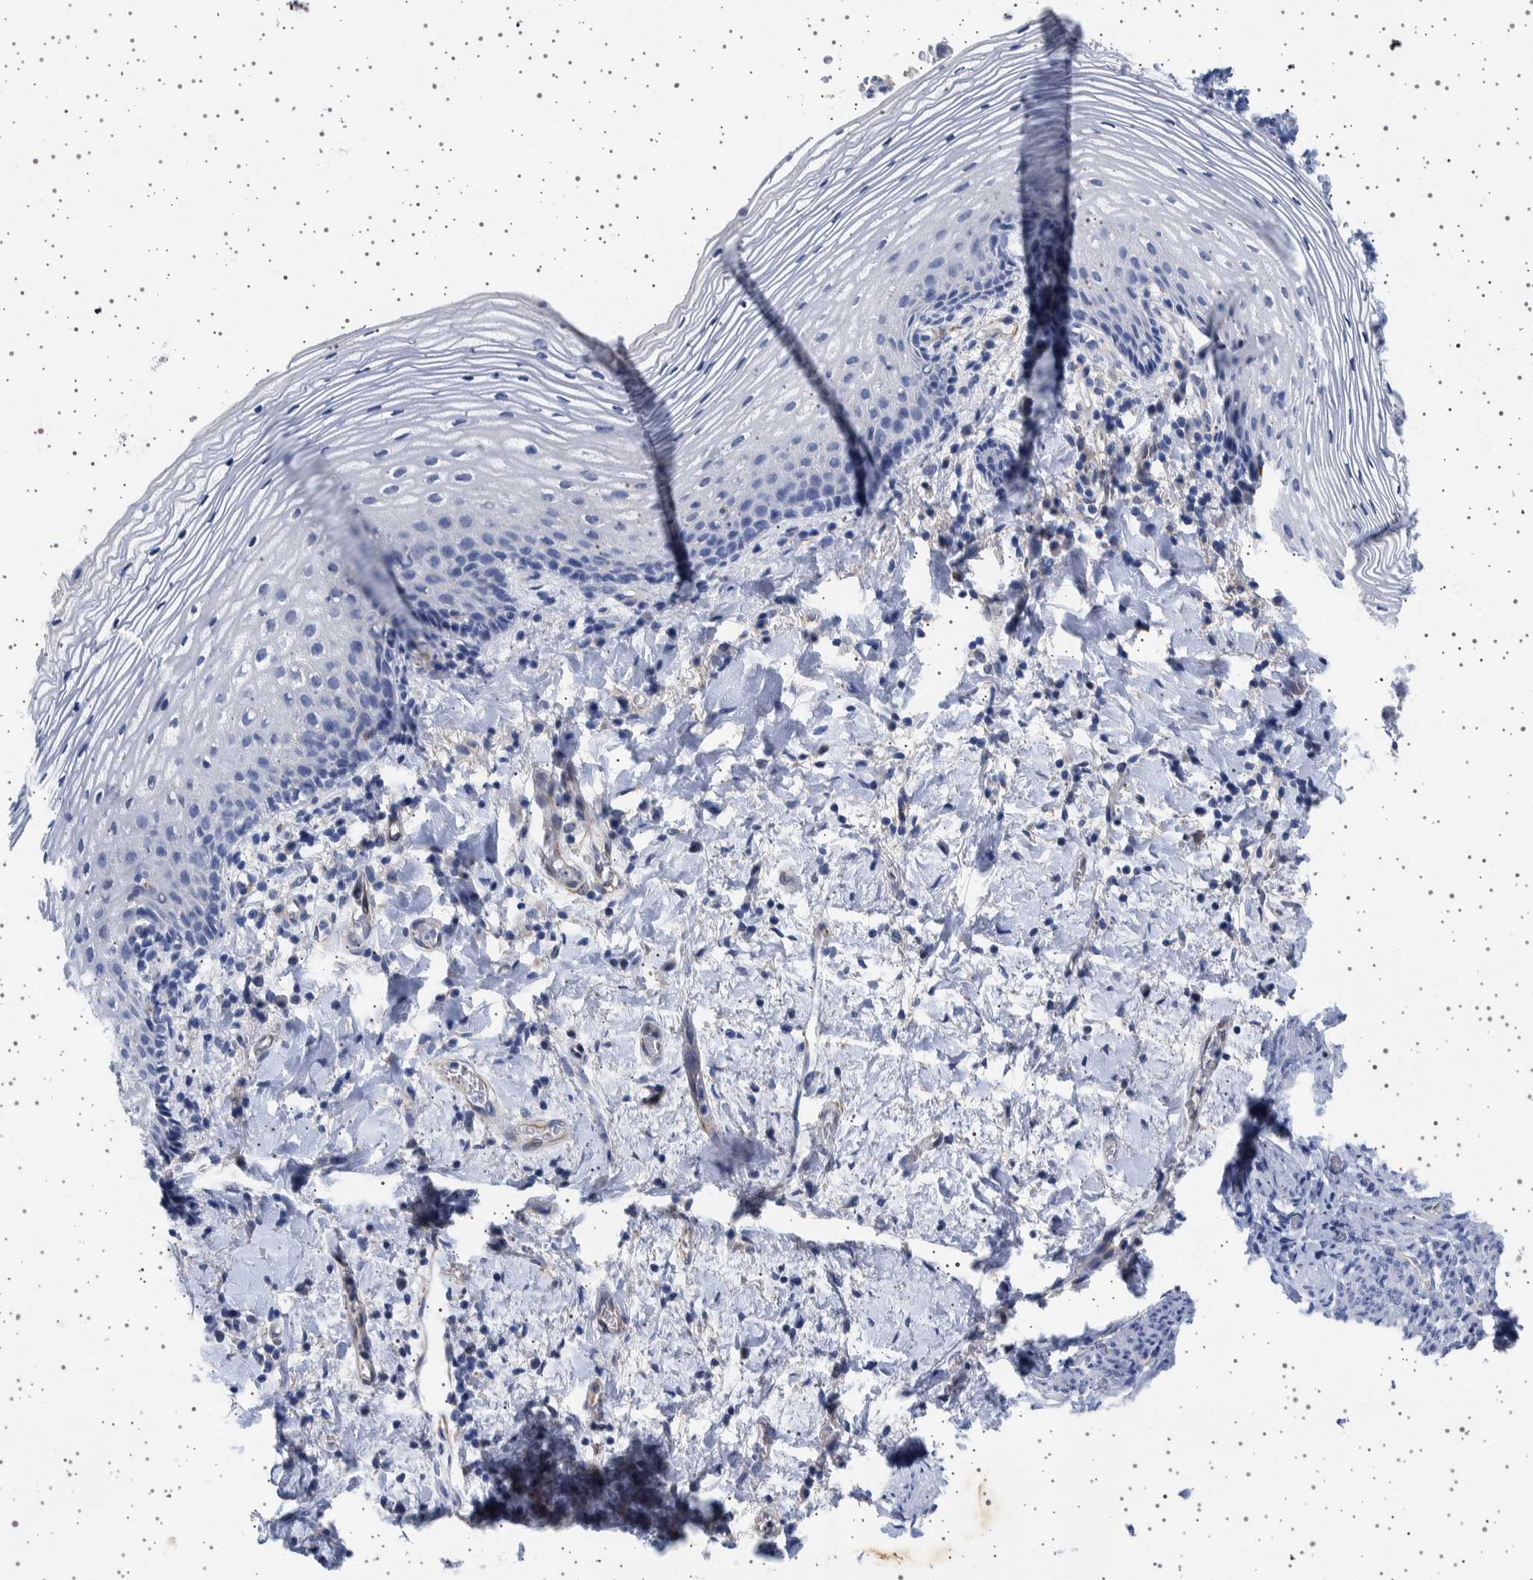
{"staining": {"intensity": "negative", "quantity": "none", "location": "none"}, "tissue": "vagina", "cell_type": "Squamous epithelial cells", "image_type": "normal", "snomed": [{"axis": "morphology", "description": "Normal tissue, NOS"}, {"axis": "topography", "description": "Vagina"}], "caption": "Immunohistochemistry (IHC) micrograph of benign vagina: vagina stained with DAB demonstrates no significant protein staining in squamous epithelial cells. Nuclei are stained in blue.", "gene": "SEPTIN4", "patient": {"sex": "female", "age": 60}}